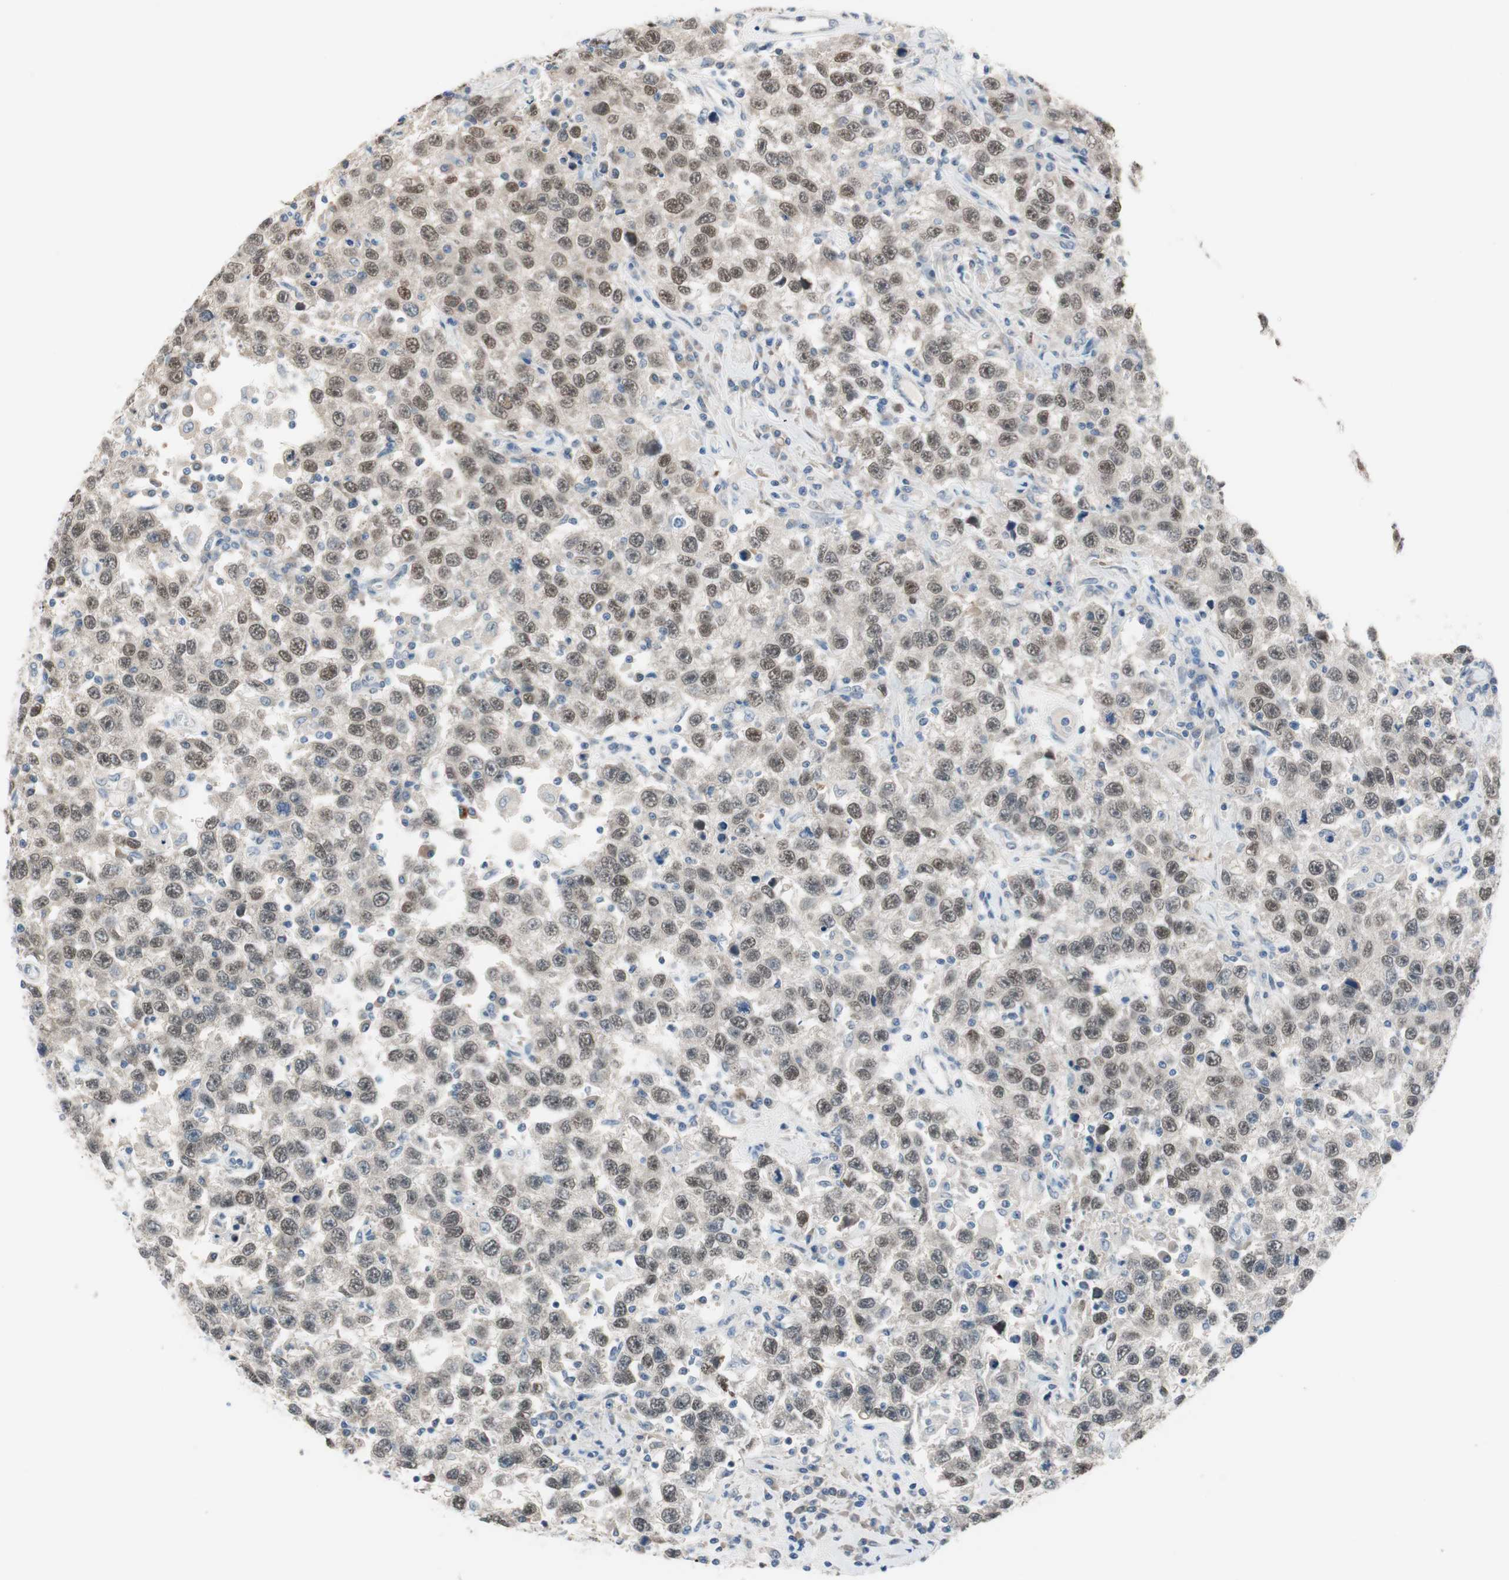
{"staining": {"intensity": "weak", "quantity": "25%-75%", "location": "nuclear"}, "tissue": "testis cancer", "cell_type": "Tumor cells", "image_type": "cancer", "snomed": [{"axis": "morphology", "description": "Seminoma, NOS"}, {"axis": "topography", "description": "Testis"}], "caption": "This is a photomicrograph of immunohistochemistry (IHC) staining of testis cancer, which shows weak positivity in the nuclear of tumor cells.", "gene": "GRHL1", "patient": {"sex": "male", "age": 41}}